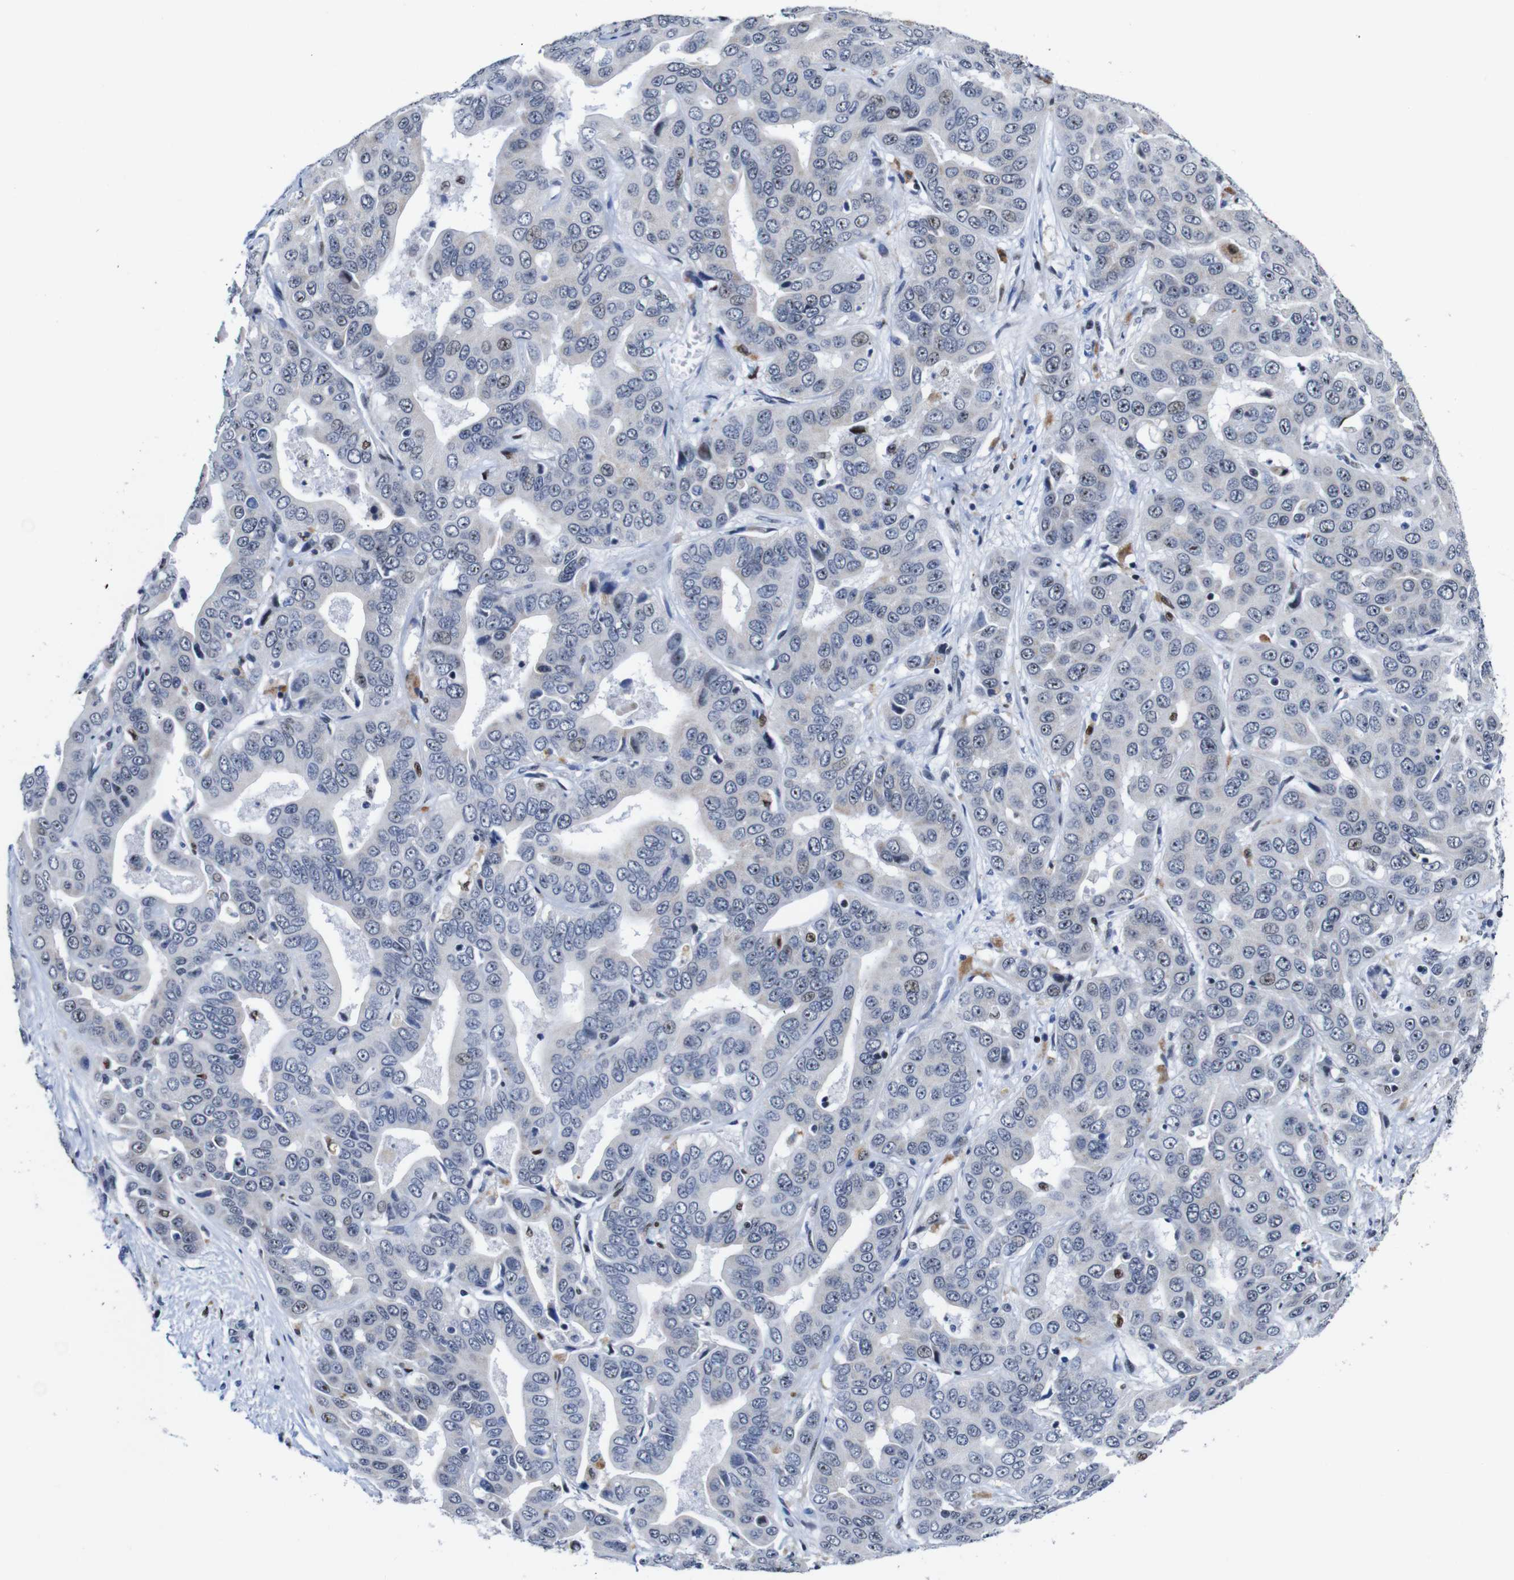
{"staining": {"intensity": "negative", "quantity": "none", "location": "none"}, "tissue": "liver cancer", "cell_type": "Tumor cells", "image_type": "cancer", "snomed": [{"axis": "morphology", "description": "Cholangiocarcinoma"}, {"axis": "topography", "description": "Liver"}], "caption": "Tumor cells are negative for brown protein staining in liver cancer (cholangiocarcinoma).", "gene": "GATA6", "patient": {"sex": "female", "age": 52}}